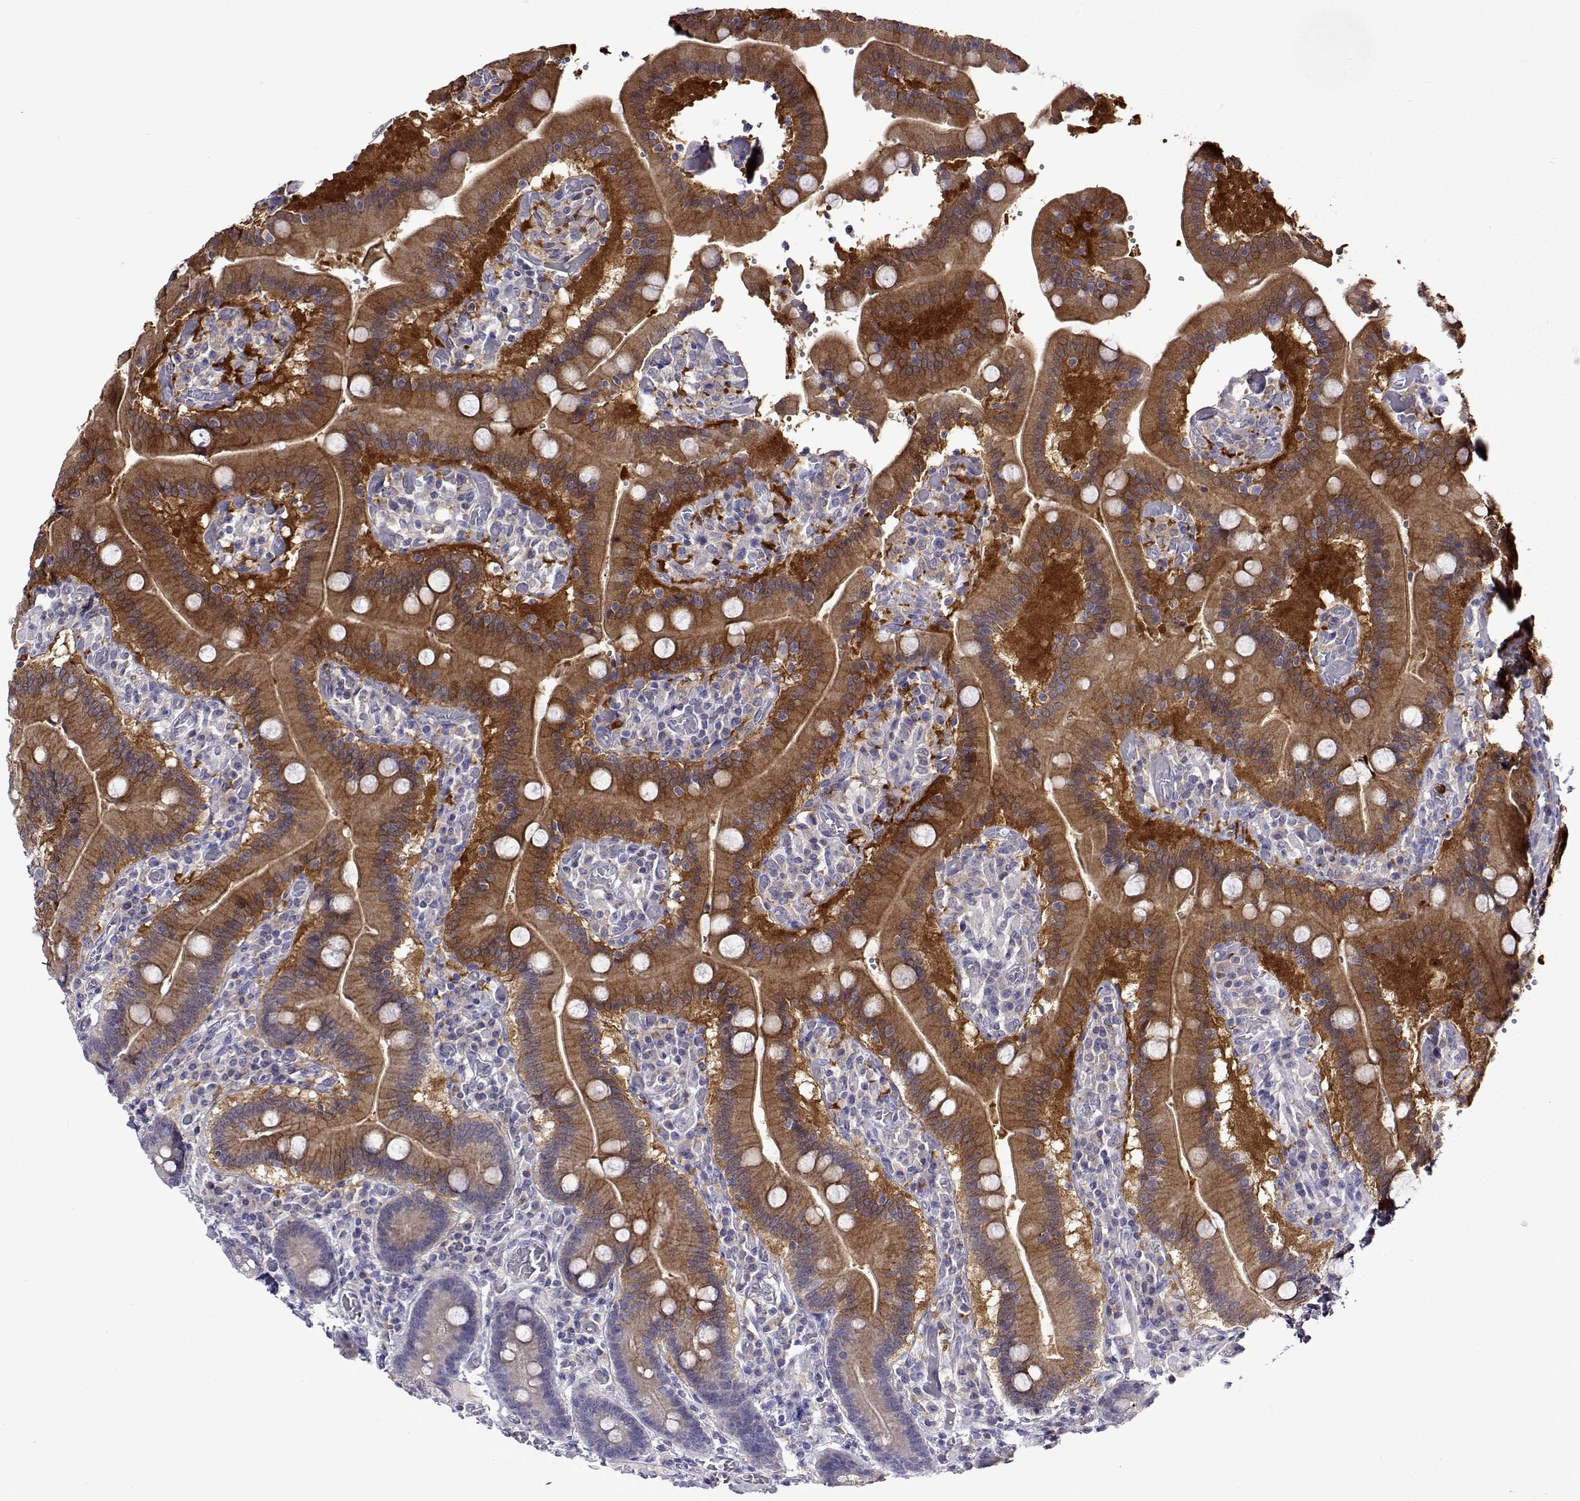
{"staining": {"intensity": "moderate", "quantity": "25%-75%", "location": "cytoplasmic/membranous"}, "tissue": "duodenum", "cell_type": "Glandular cells", "image_type": "normal", "snomed": [{"axis": "morphology", "description": "Normal tissue, NOS"}, {"axis": "topography", "description": "Duodenum"}], "caption": "The image reveals staining of benign duodenum, revealing moderate cytoplasmic/membranous protein expression (brown color) within glandular cells. The staining is performed using DAB brown chromogen to label protein expression. The nuclei are counter-stained blue using hematoxylin.", "gene": "SULT2A1", "patient": {"sex": "female", "age": 62}}